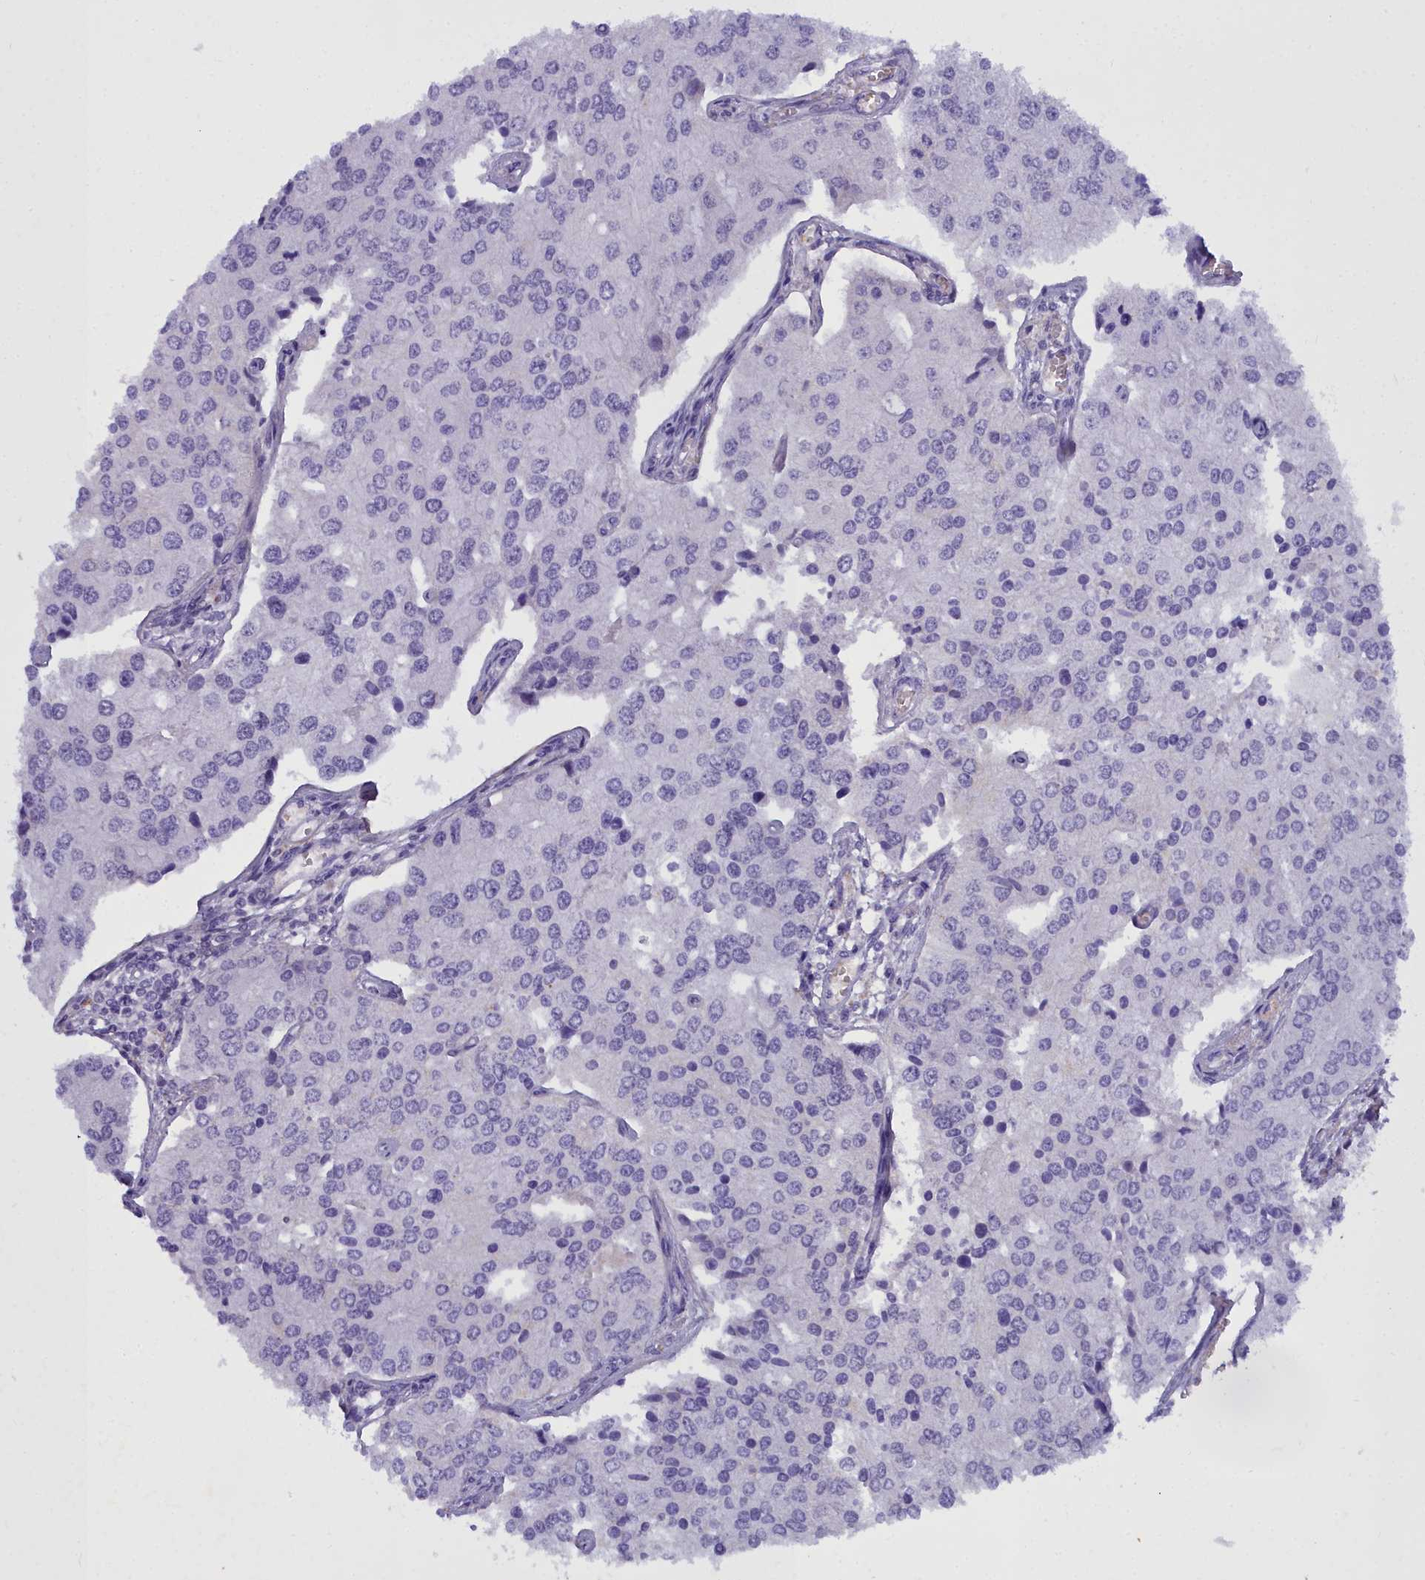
{"staining": {"intensity": "negative", "quantity": "none", "location": "none"}, "tissue": "prostate cancer", "cell_type": "Tumor cells", "image_type": "cancer", "snomed": [{"axis": "morphology", "description": "Adenocarcinoma, High grade"}, {"axis": "topography", "description": "Prostate"}], "caption": "IHC micrograph of human prostate cancer (high-grade adenocarcinoma) stained for a protein (brown), which demonstrates no staining in tumor cells.", "gene": "OSTN", "patient": {"sex": "male", "age": 62}}